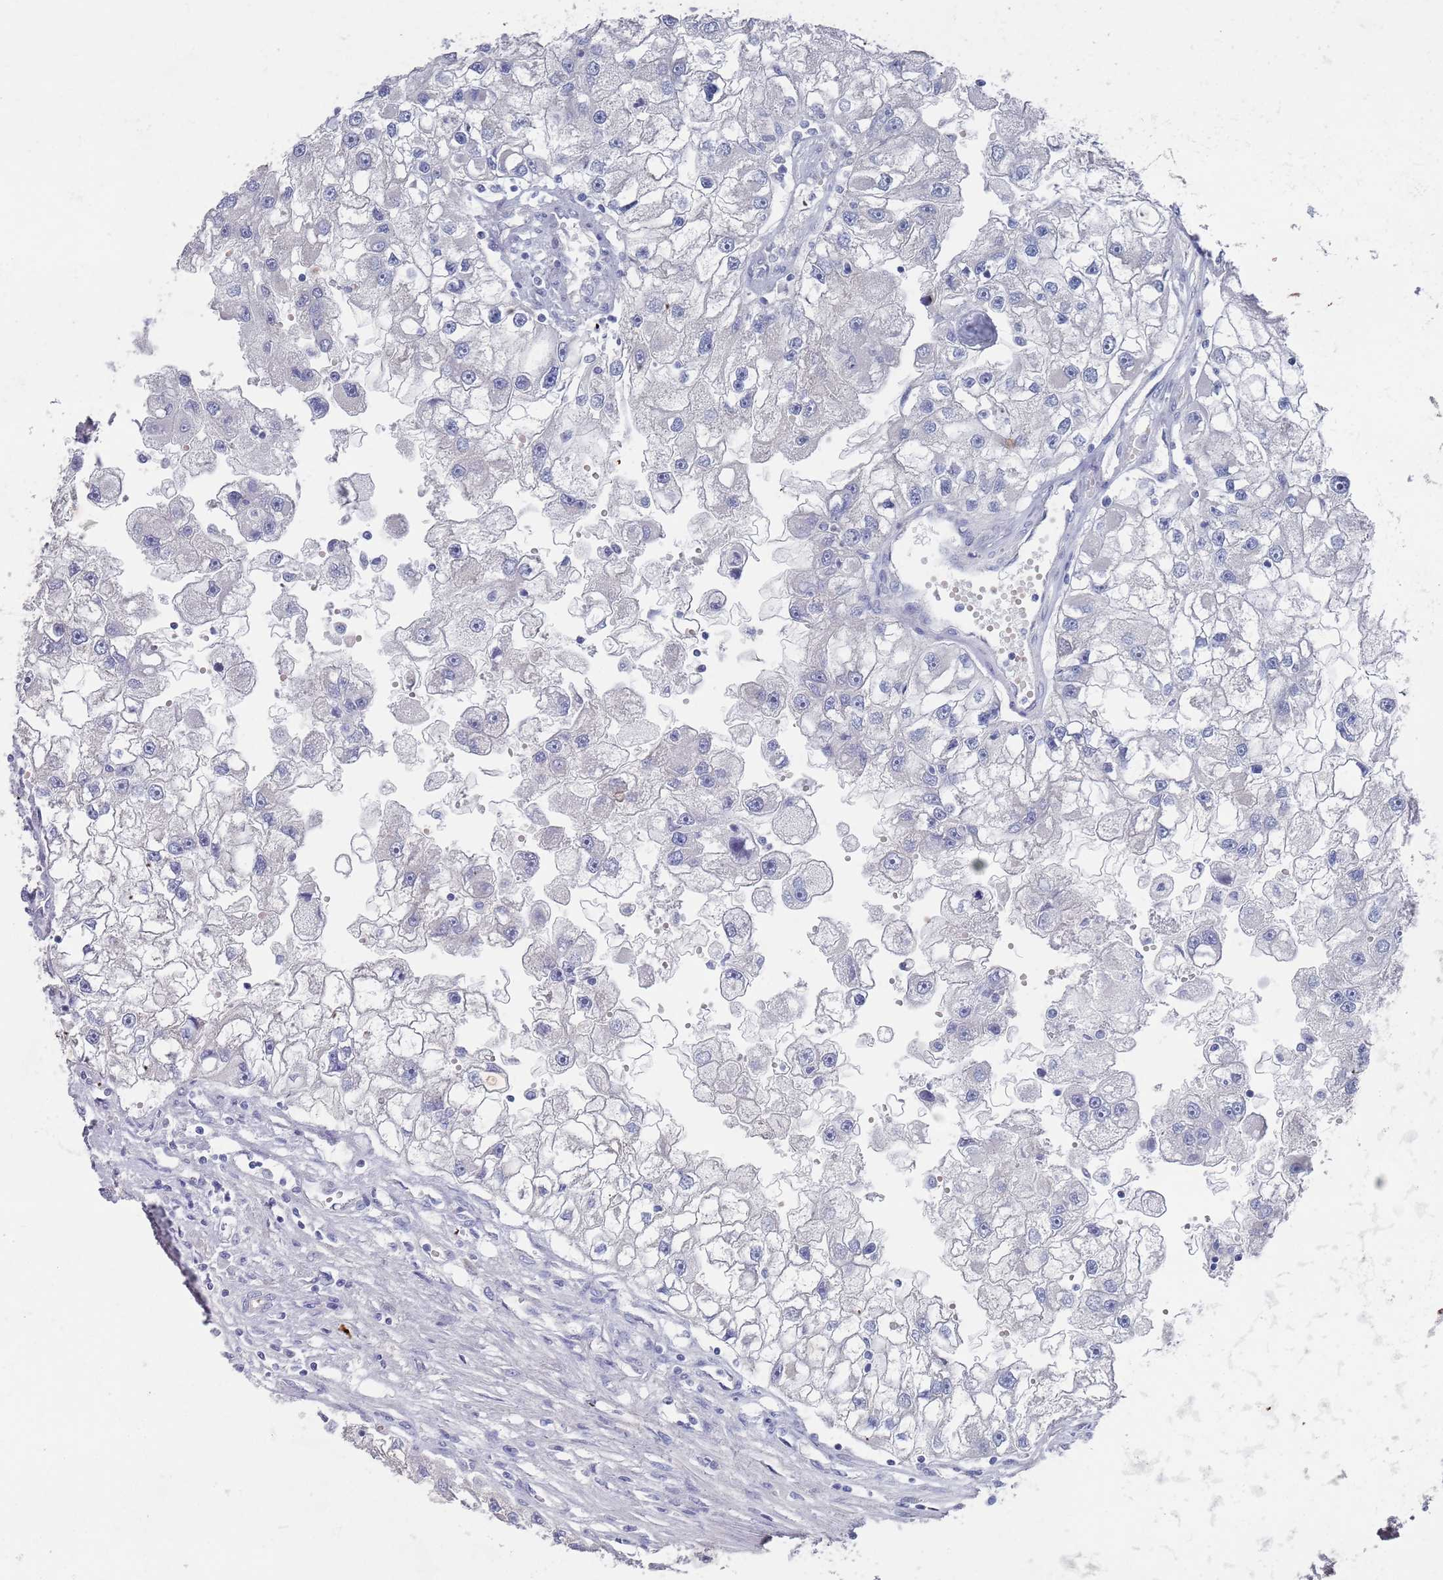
{"staining": {"intensity": "negative", "quantity": "none", "location": "none"}, "tissue": "renal cancer", "cell_type": "Tumor cells", "image_type": "cancer", "snomed": [{"axis": "morphology", "description": "Adenocarcinoma, NOS"}, {"axis": "topography", "description": "Kidney"}], "caption": "Immunohistochemistry photomicrograph of renal cancer (adenocarcinoma) stained for a protein (brown), which reveals no positivity in tumor cells.", "gene": "TMCO3", "patient": {"sex": "male", "age": 63}}